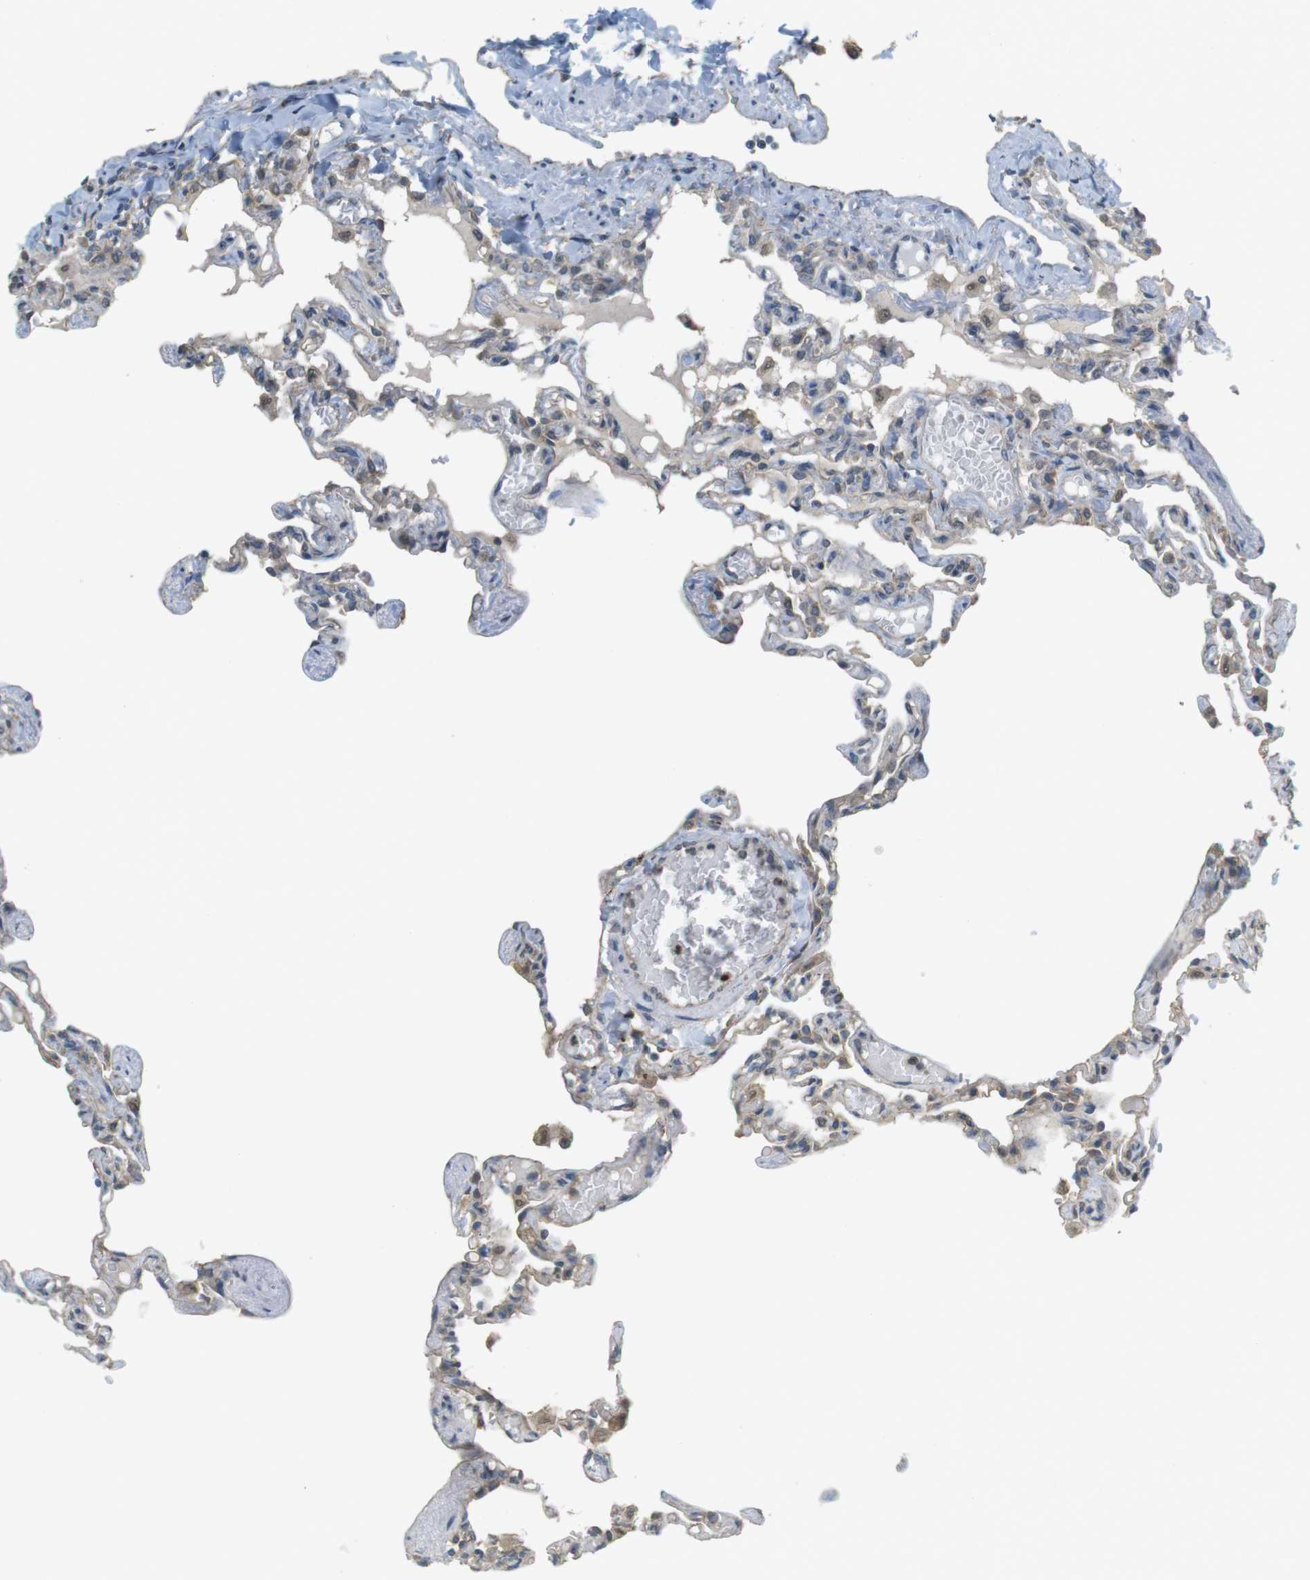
{"staining": {"intensity": "weak", "quantity": "25%-75%", "location": "cytoplasmic/membranous"}, "tissue": "lung", "cell_type": "Alveolar cells", "image_type": "normal", "snomed": [{"axis": "morphology", "description": "Normal tissue, NOS"}, {"axis": "topography", "description": "Lung"}], "caption": "DAB (3,3'-diaminobenzidine) immunohistochemical staining of normal human lung demonstrates weak cytoplasmic/membranous protein positivity in about 25%-75% of alveolar cells. (DAB (3,3'-diaminobenzidine) IHC with brightfield microscopy, high magnification).", "gene": "ZDHHC20", "patient": {"sex": "male", "age": 21}}